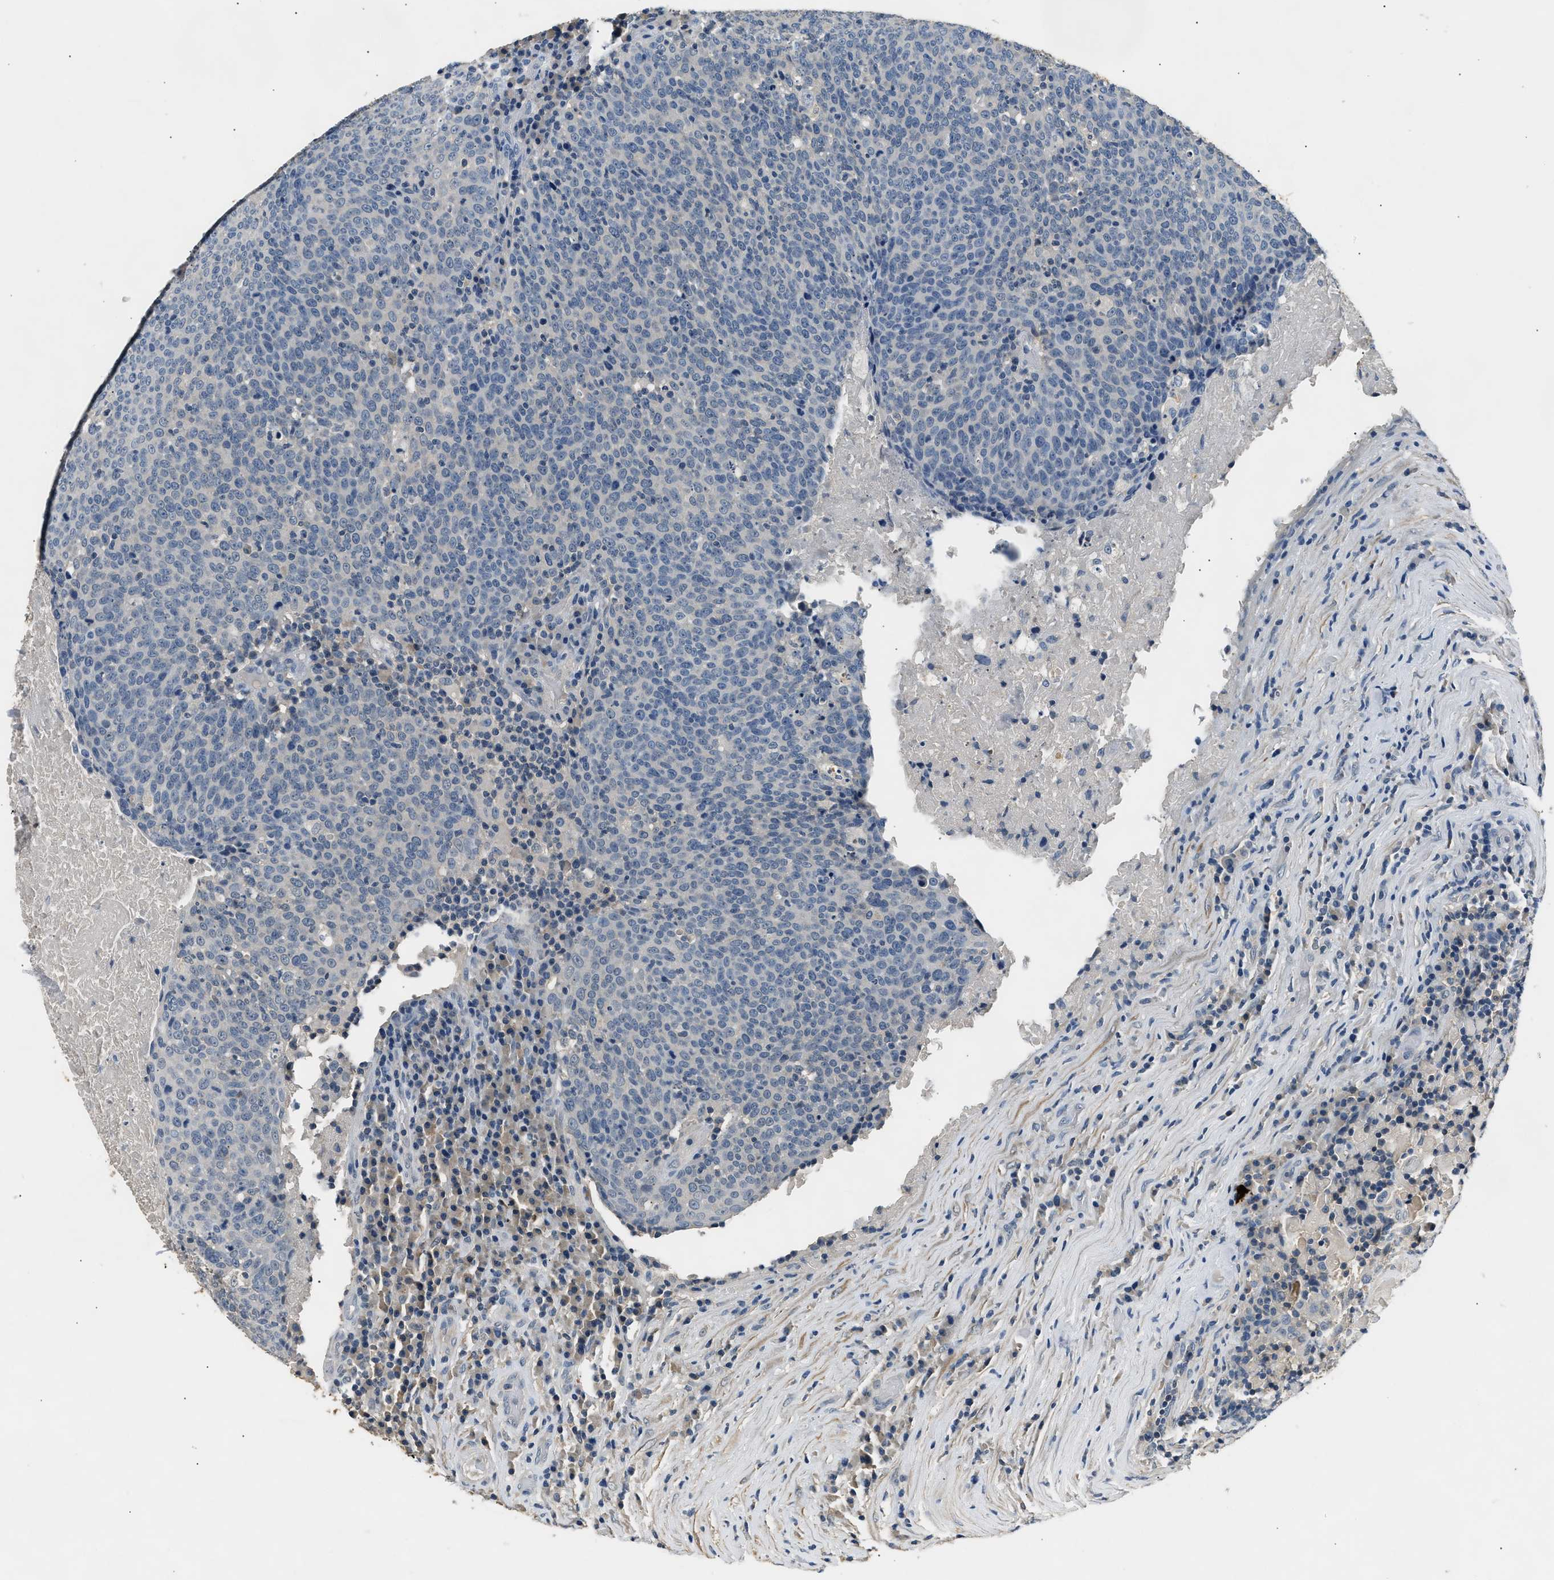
{"staining": {"intensity": "negative", "quantity": "none", "location": "none"}, "tissue": "head and neck cancer", "cell_type": "Tumor cells", "image_type": "cancer", "snomed": [{"axis": "morphology", "description": "Squamous cell carcinoma, NOS"}, {"axis": "morphology", "description": "Squamous cell carcinoma, metastatic, NOS"}, {"axis": "topography", "description": "Lymph node"}, {"axis": "topography", "description": "Head-Neck"}], "caption": "There is no significant positivity in tumor cells of head and neck cancer (squamous cell carcinoma). (Immunohistochemistry (ihc), brightfield microscopy, high magnification).", "gene": "INHA", "patient": {"sex": "male", "age": 62}}